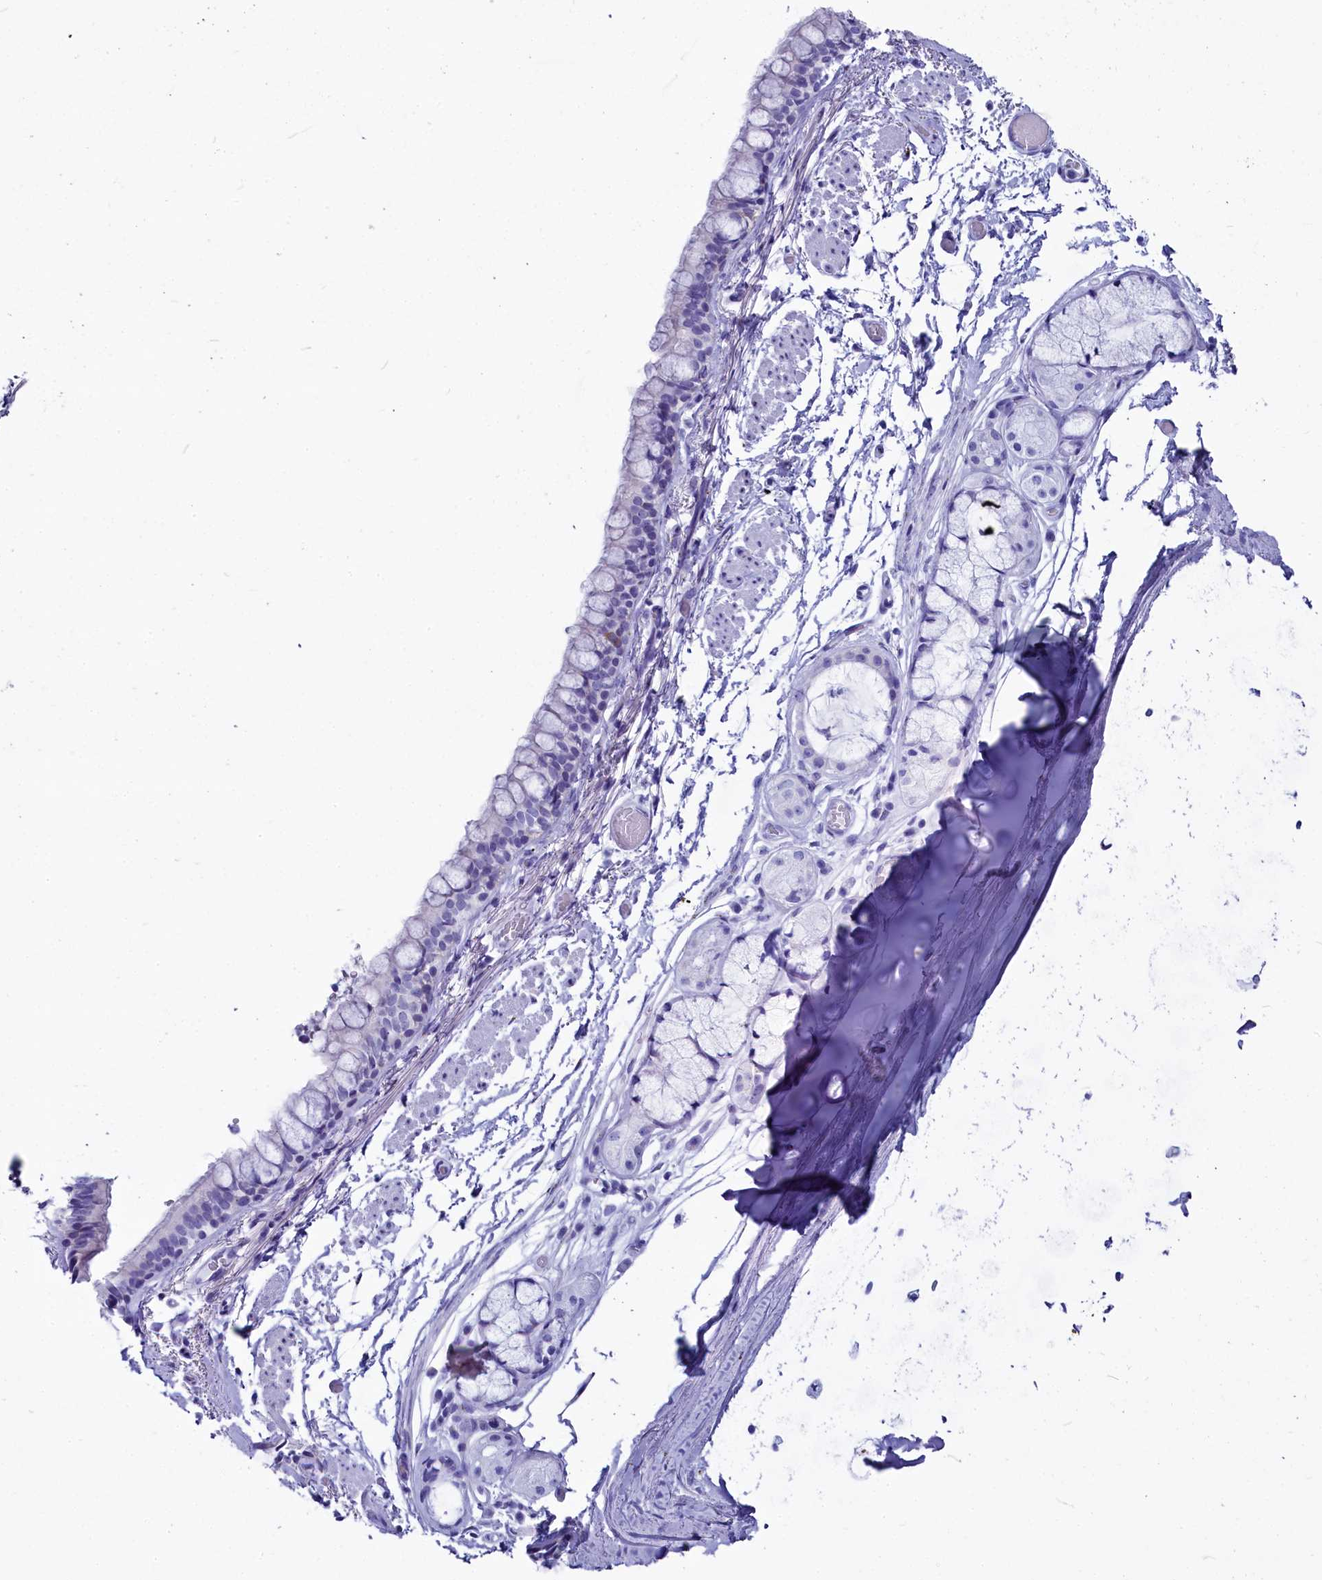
{"staining": {"intensity": "negative", "quantity": "none", "location": "none"}, "tissue": "bronchus", "cell_type": "Respiratory epithelial cells", "image_type": "normal", "snomed": [{"axis": "morphology", "description": "Normal tissue, NOS"}, {"axis": "topography", "description": "Cartilage tissue"}], "caption": "Protein analysis of unremarkable bronchus exhibits no significant staining in respiratory epithelial cells.", "gene": "AP3B2", "patient": {"sex": "male", "age": 63}}